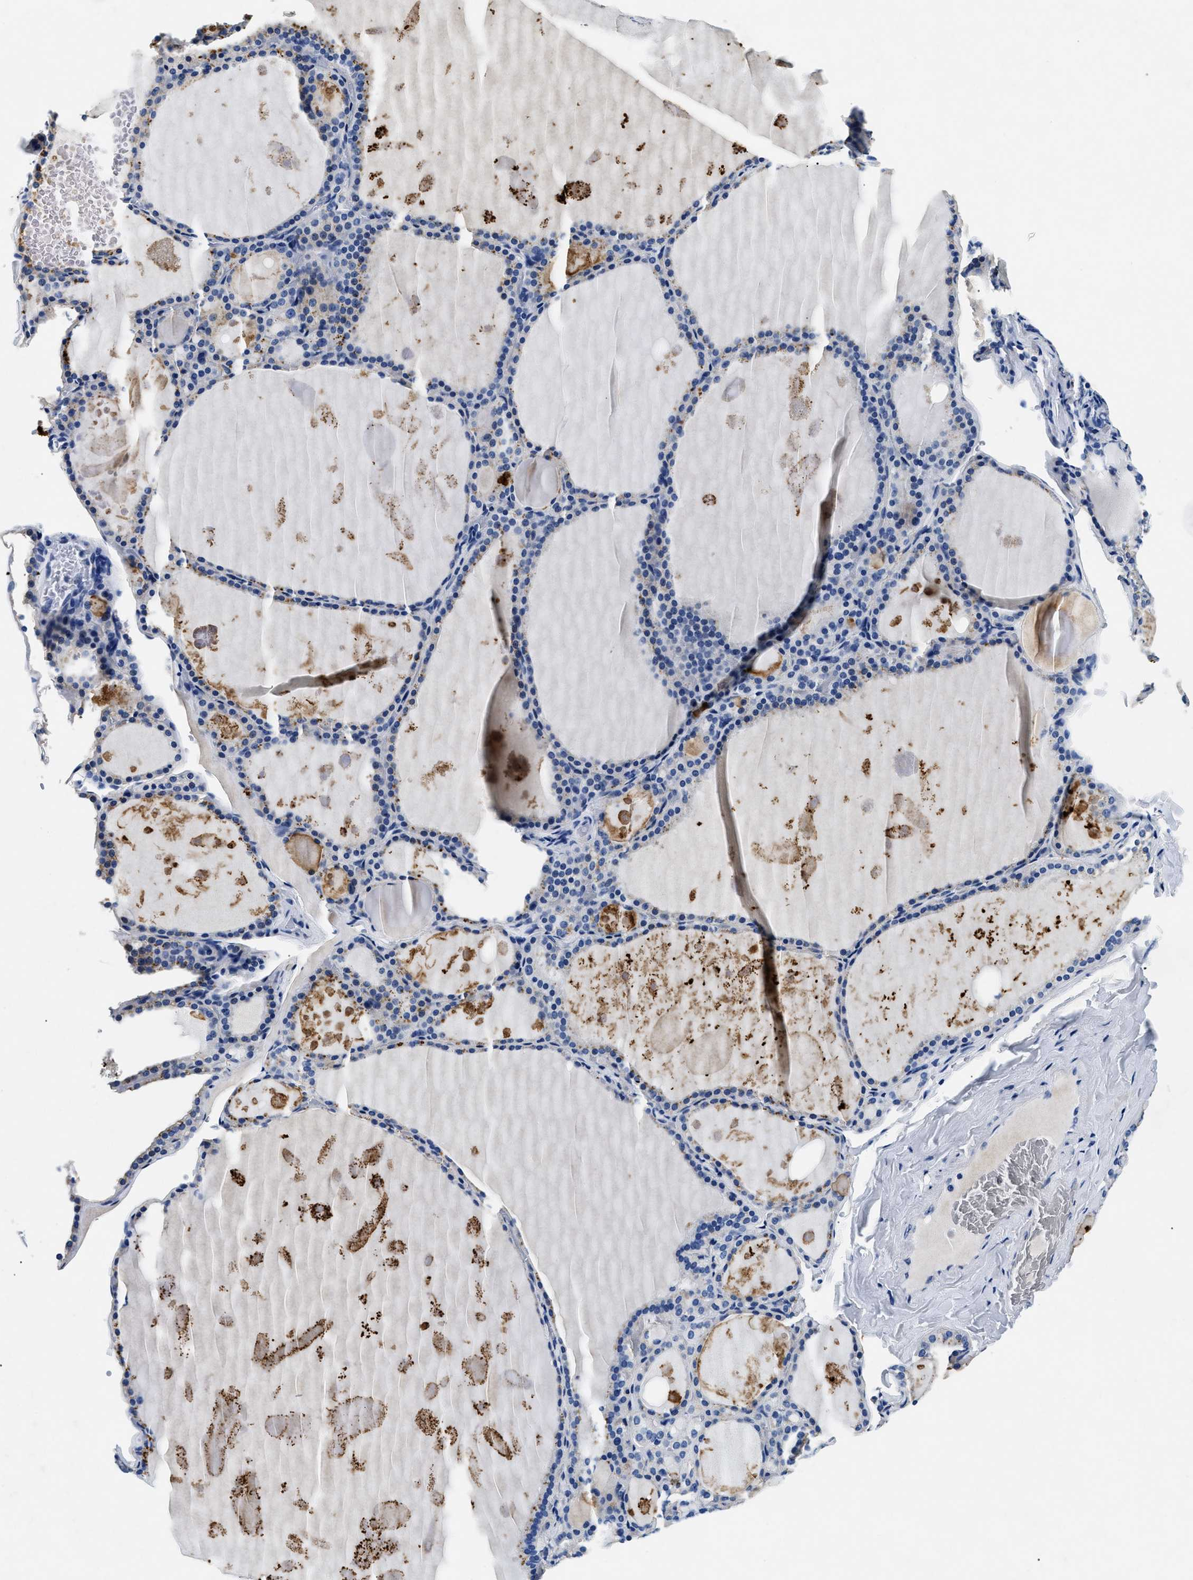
{"staining": {"intensity": "negative", "quantity": "none", "location": "none"}, "tissue": "thyroid gland", "cell_type": "Glandular cells", "image_type": "normal", "snomed": [{"axis": "morphology", "description": "Normal tissue, NOS"}, {"axis": "topography", "description": "Thyroid gland"}], "caption": "IHC of benign human thyroid gland displays no positivity in glandular cells. (DAB (3,3'-diaminobenzidine) immunohistochemistry, high magnification).", "gene": "LAMA3", "patient": {"sex": "male", "age": 56}}